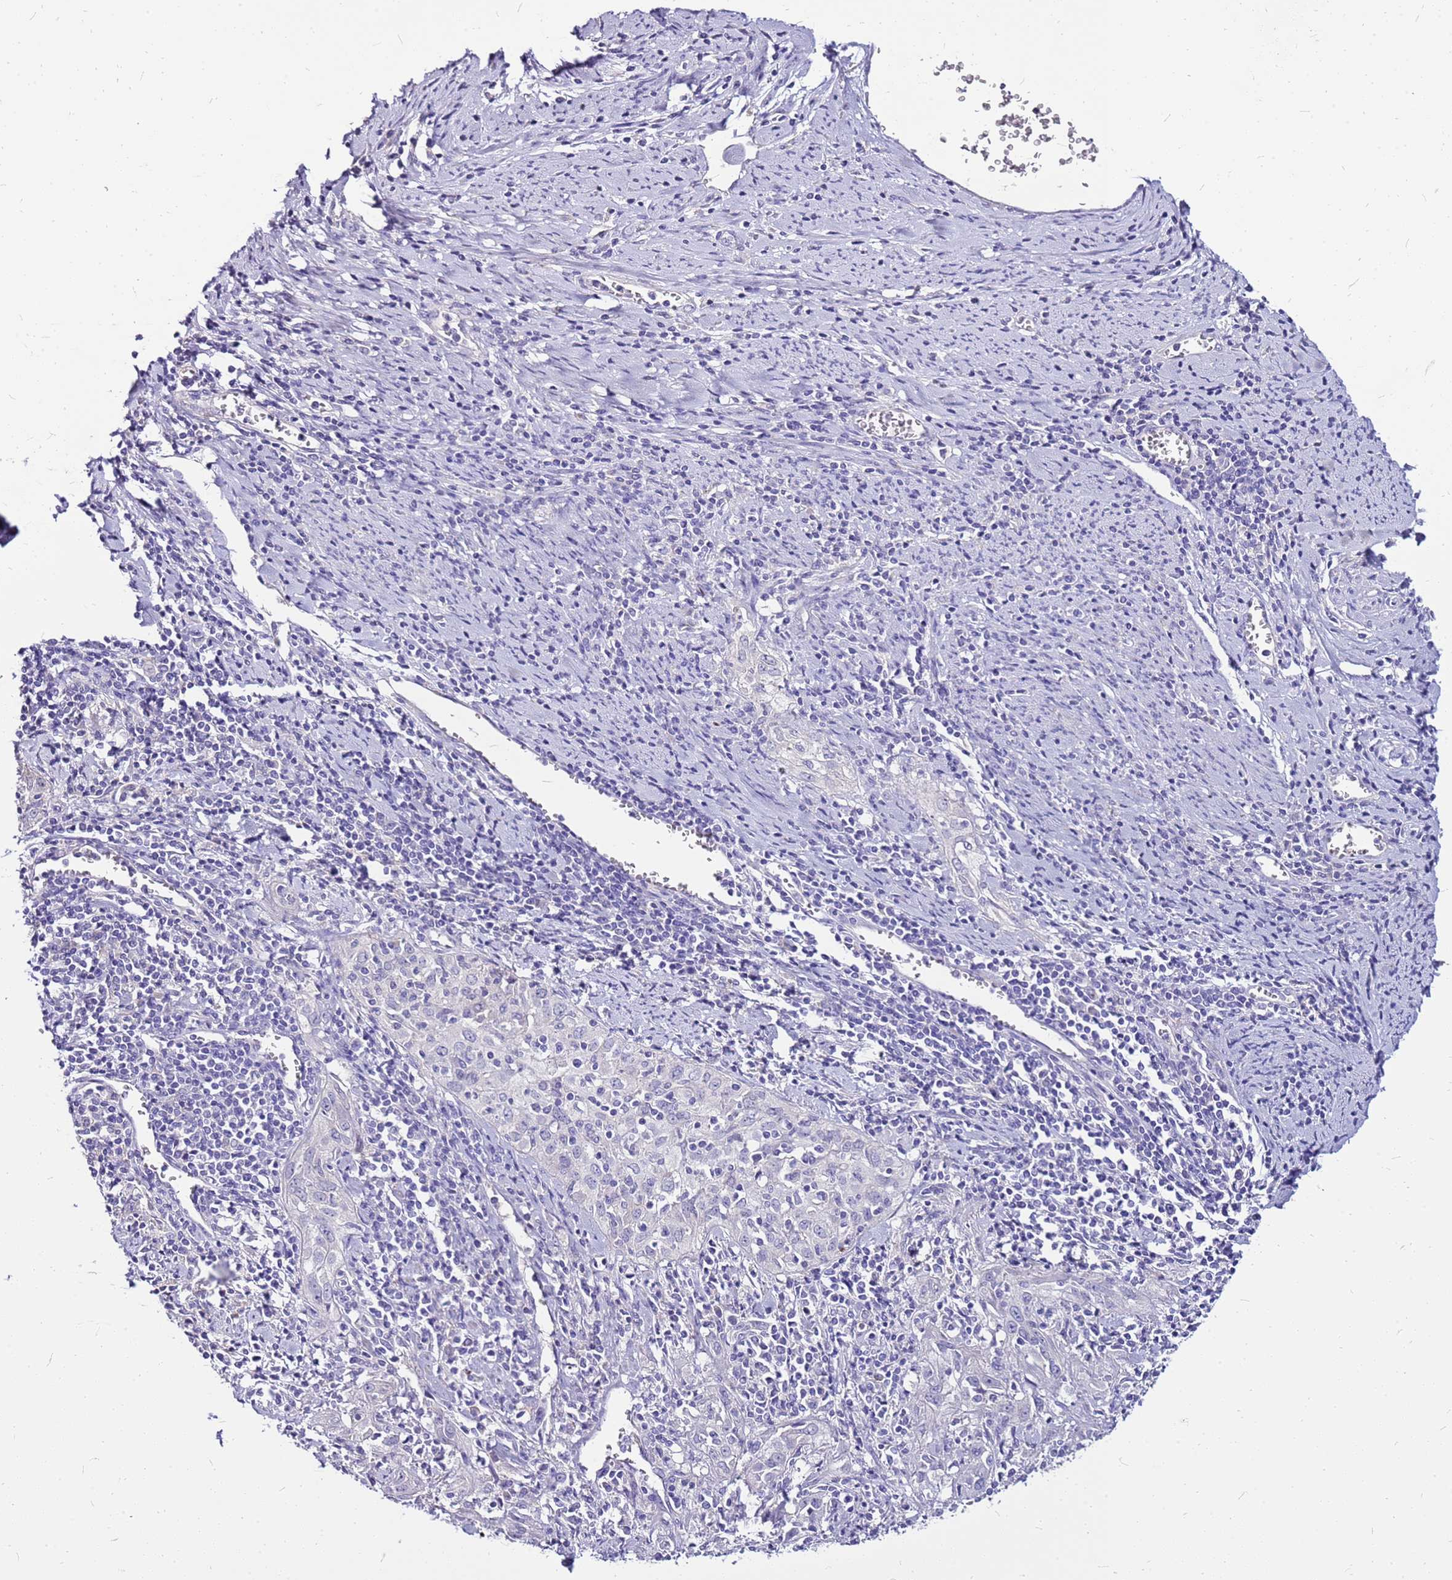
{"staining": {"intensity": "negative", "quantity": "none", "location": "none"}, "tissue": "cervical cancer", "cell_type": "Tumor cells", "image_type": "cancer", "snomed": [{"axis": "morphology", "description": "Squamous cell carcinoma, NOS"}, {"axis": "topography", "description": "Cervix"}], "caption": "Micrograph shows no significant protein positivity in tumor cells of cervical cancer (squamous cell carcinoma). (Brightfield microscopy of DAB (3,3'-diaminobenzidine) IHC at high magnification).", "gene": "DCDC2B", "patient": {"sex": "female", "age": 57}}